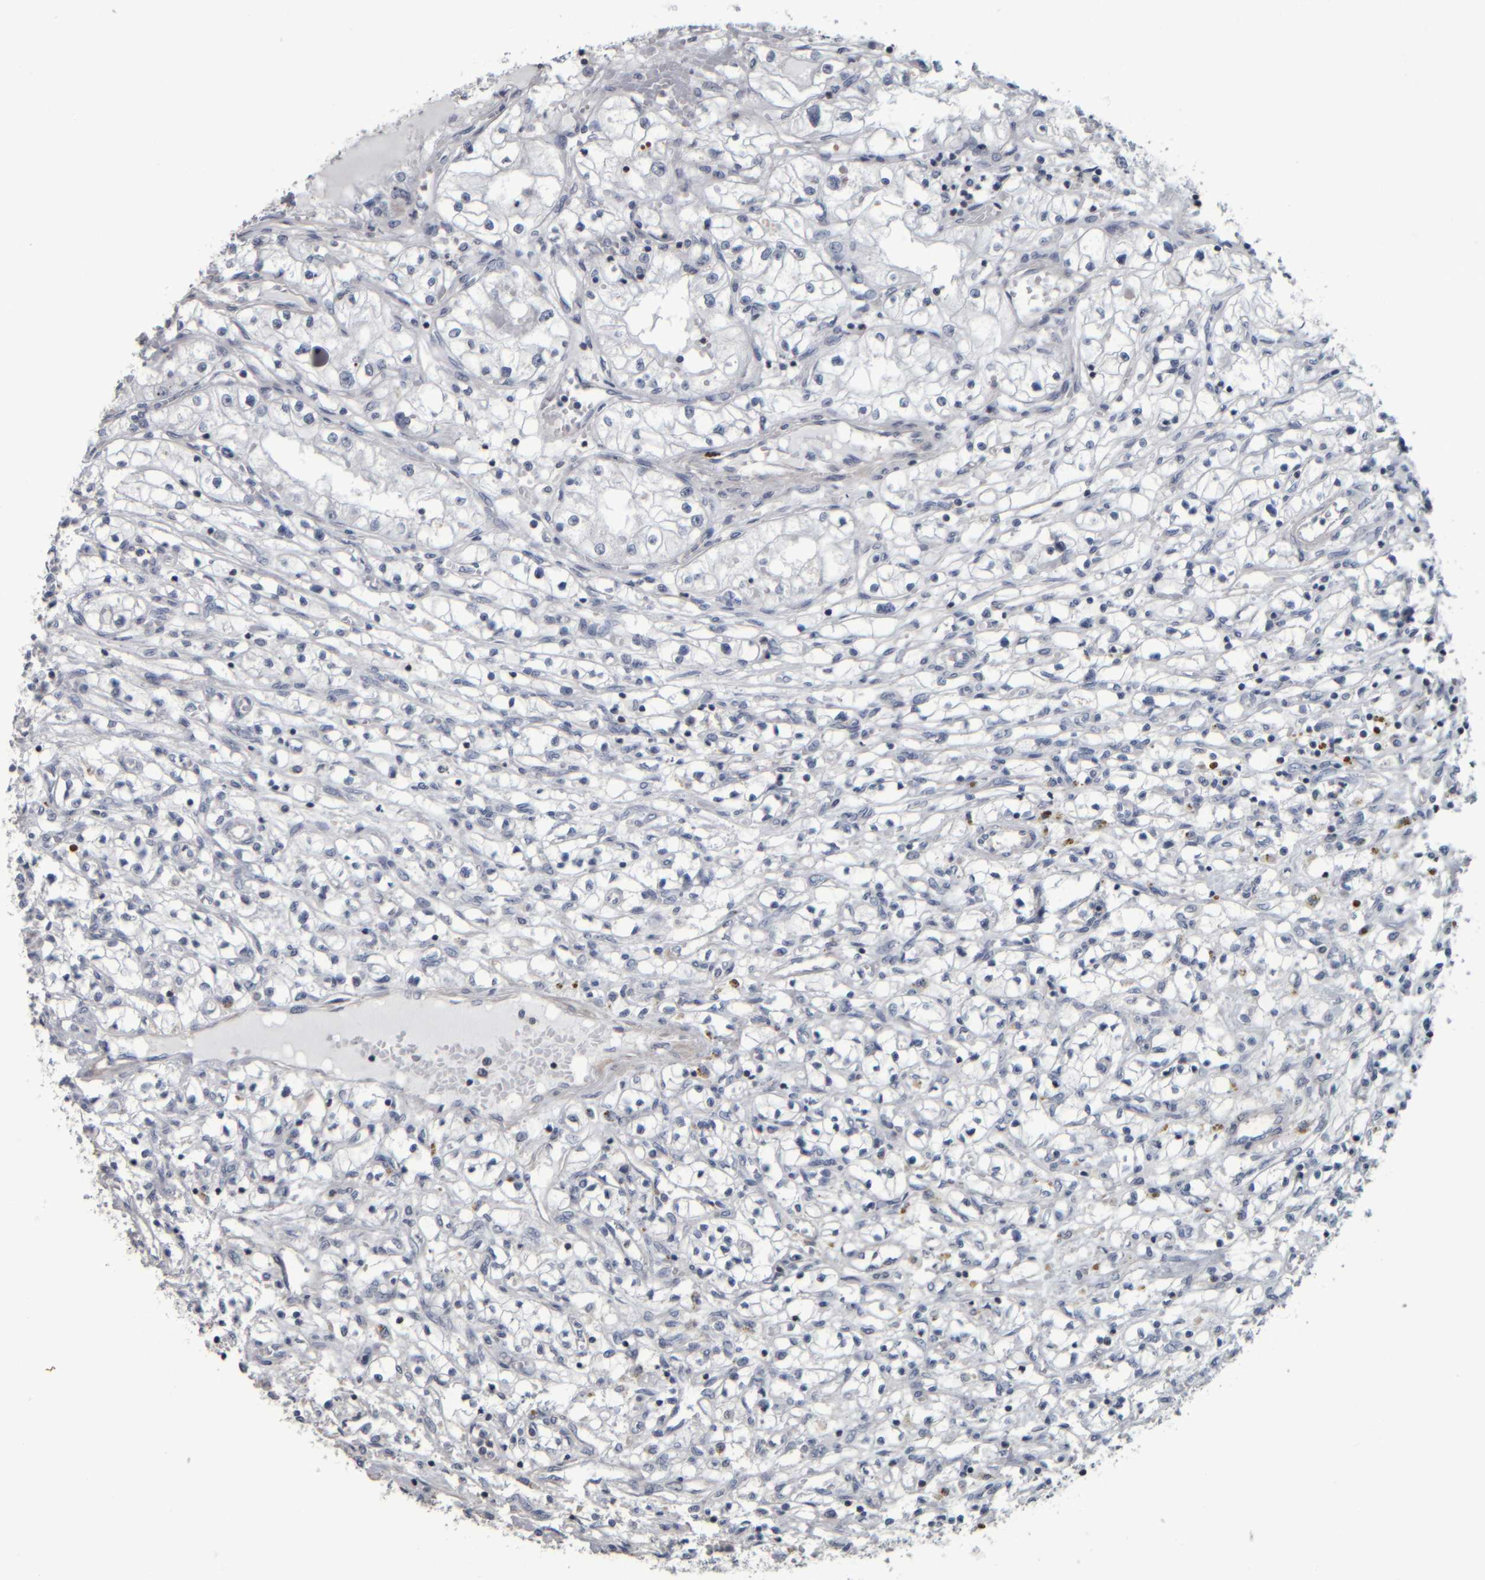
{"staining": {"intensity": "negative", "quantity": "none", "location": "none"}, "tissue": "renal cancer", "cell_type": "Tumor cells", "image_type": "cancer", "snomed": [{"axis": "morphology", "description": "Adenocarcinoma, NOS"}, {"axis": "topography", "description": "Kidney"}], "caption": "This is an immunohistochemistry histopathology image of human renal adenocarcinoma. There is no expression in tumor cells.", "gene": "CAVIN4", "patient": {"sex": "male", "age": 68}}